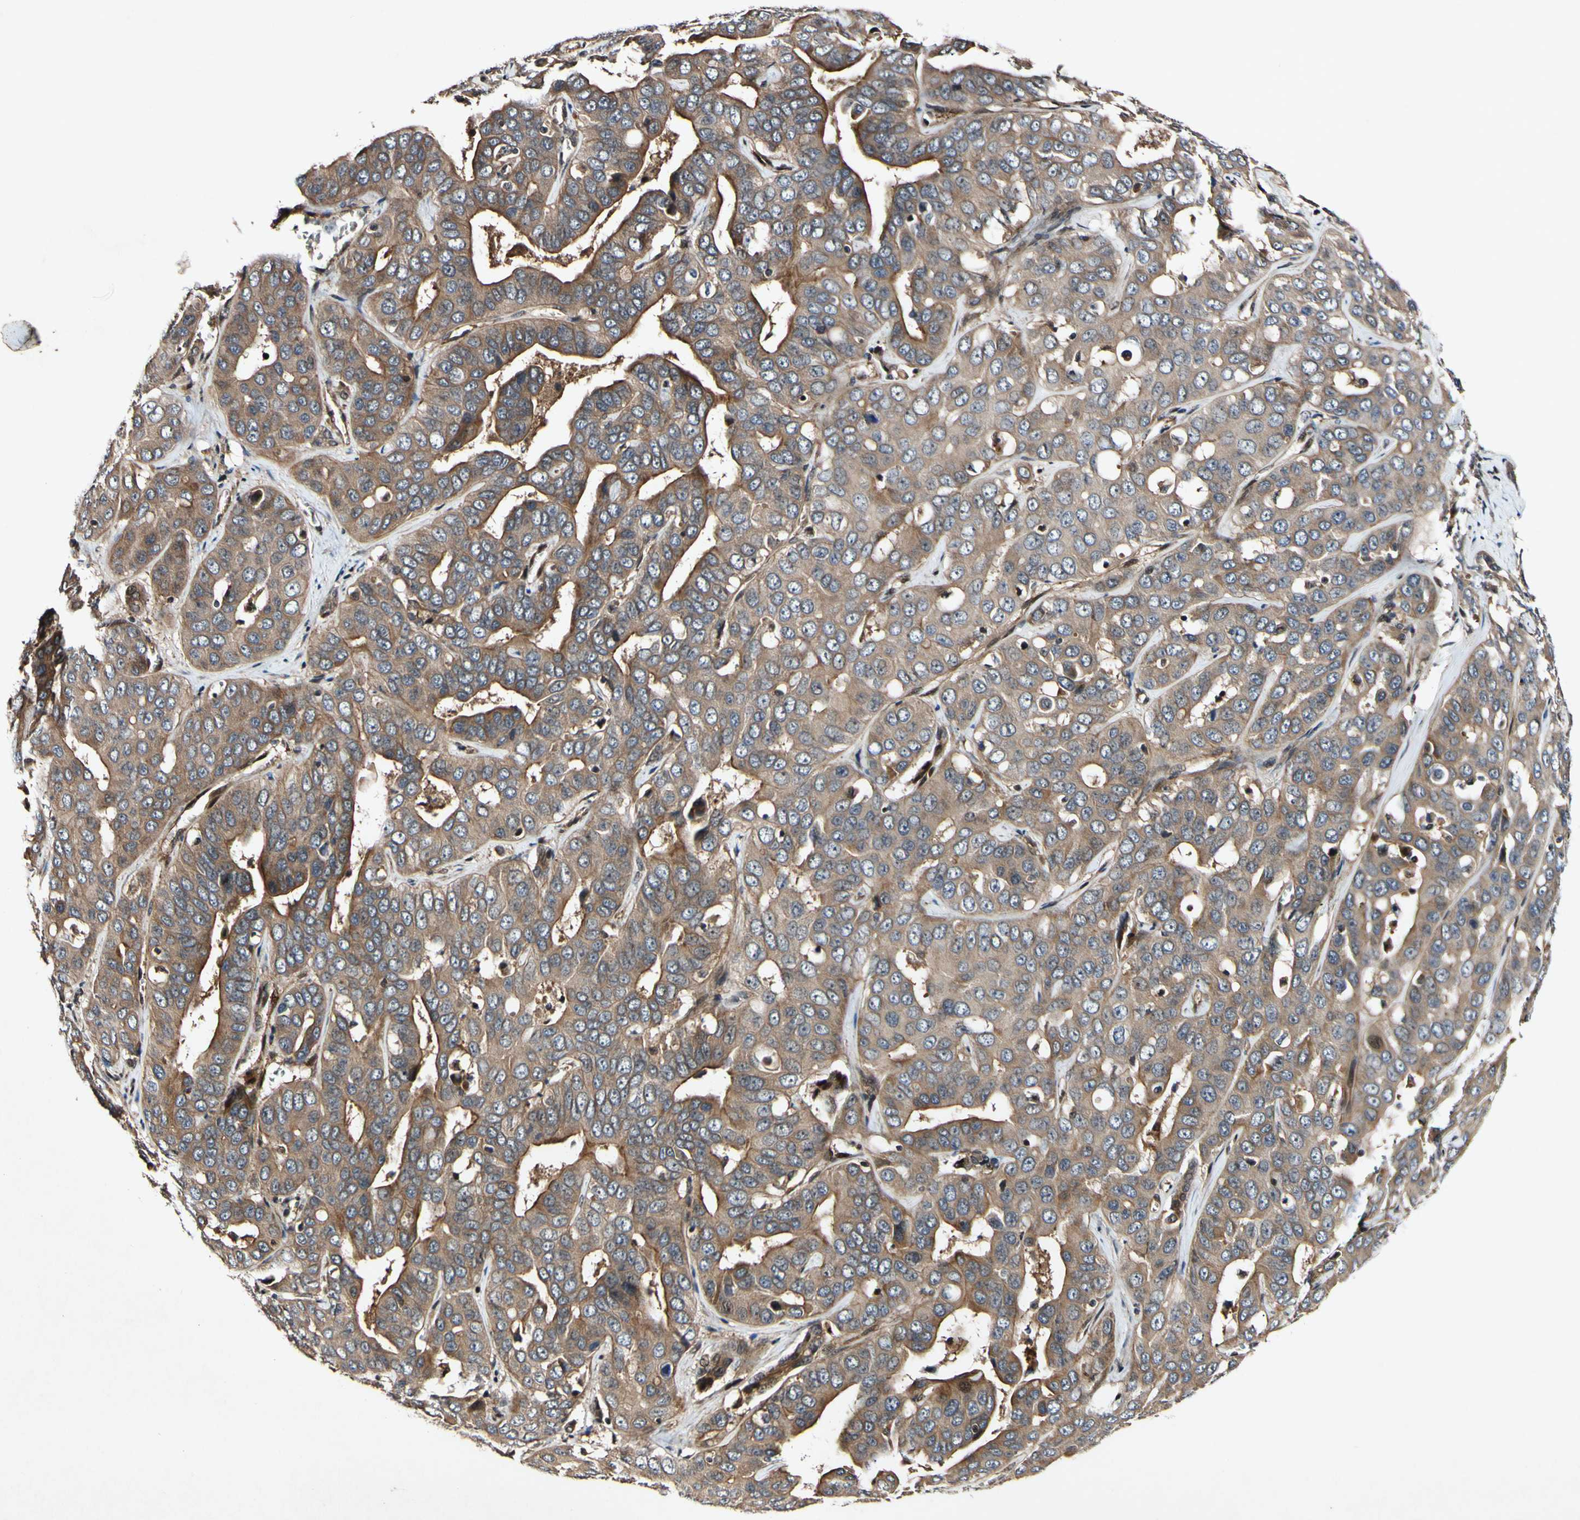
{"staining": {"intensity": "moderate", "quantity": ">75%", "location": "cytoplasmic/membranous"}, "tissue": "liver cancer", "cell_type": "Tumor cells", "image_type": "cancer", "snomed": [{"axis": "morphology", "description": "Cholangiocarcinoma"}, {"axis": "topography", "description": "Liver"}], "caption": "Moderate cytoplasmic/membranous positivity for a protein is present in approximately >75% of tumor cells of liver cancer using IHC.", "gene": "CSNK1E", "patient": {"sex": "female", "age": 52}}